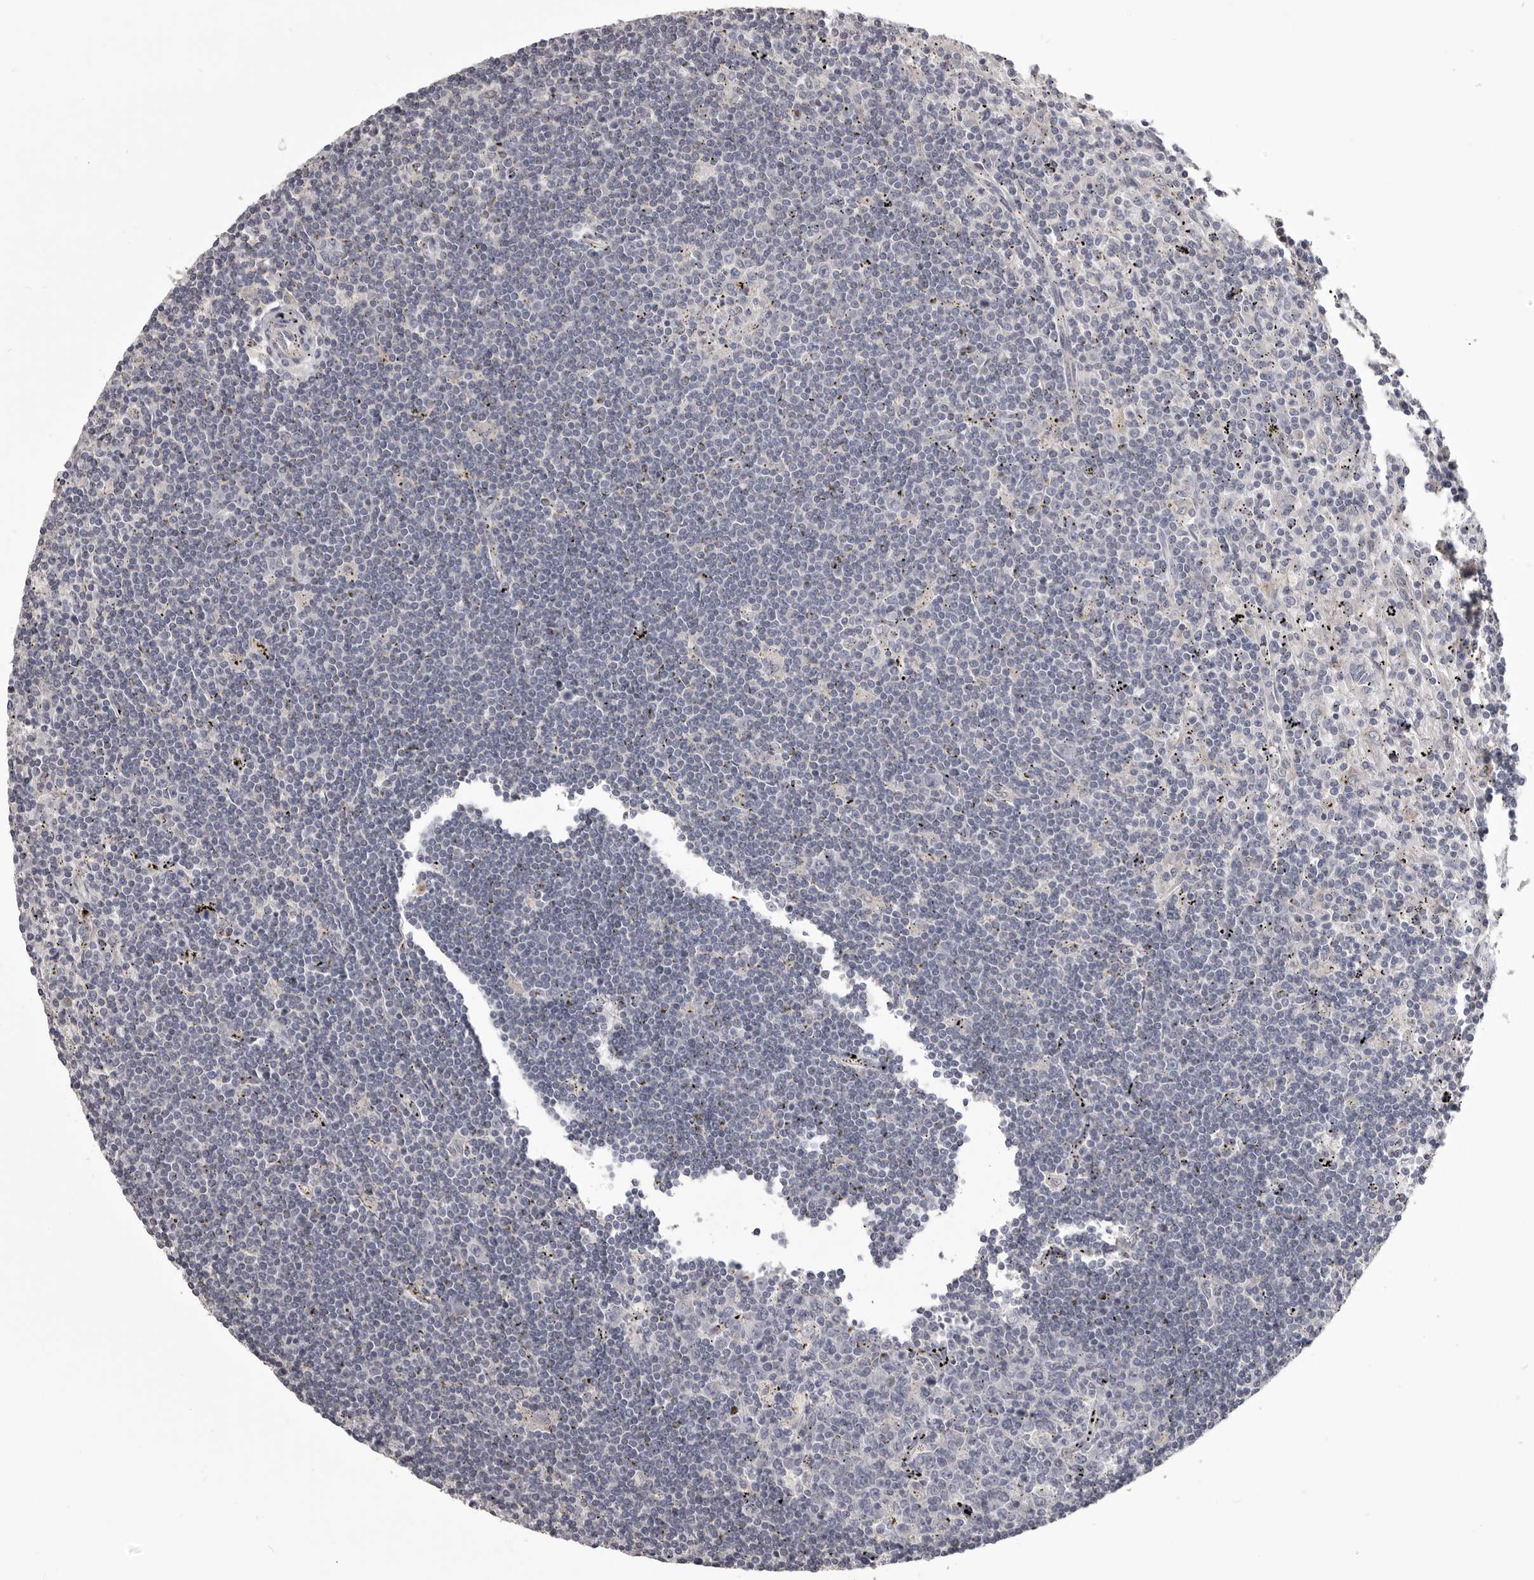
{"staining": {"intensity": "negative", "quantity": "none", "location": "none"}, "tissue": "lymphoma", "cell_type": "Tumor cells", "image_type": "cancer", "snomed": [{"axis": "morphology", "description": "Malignant lymphoma, non-Hodgkin's type, Low grade"}, {"axis": "topography", "description": "Spleen"}], "caption": "The image demonstrates no staining of tumor cells in lymphoma.", "gene": "LPAR6", "patient": {"sex": "male", "age": 76}}